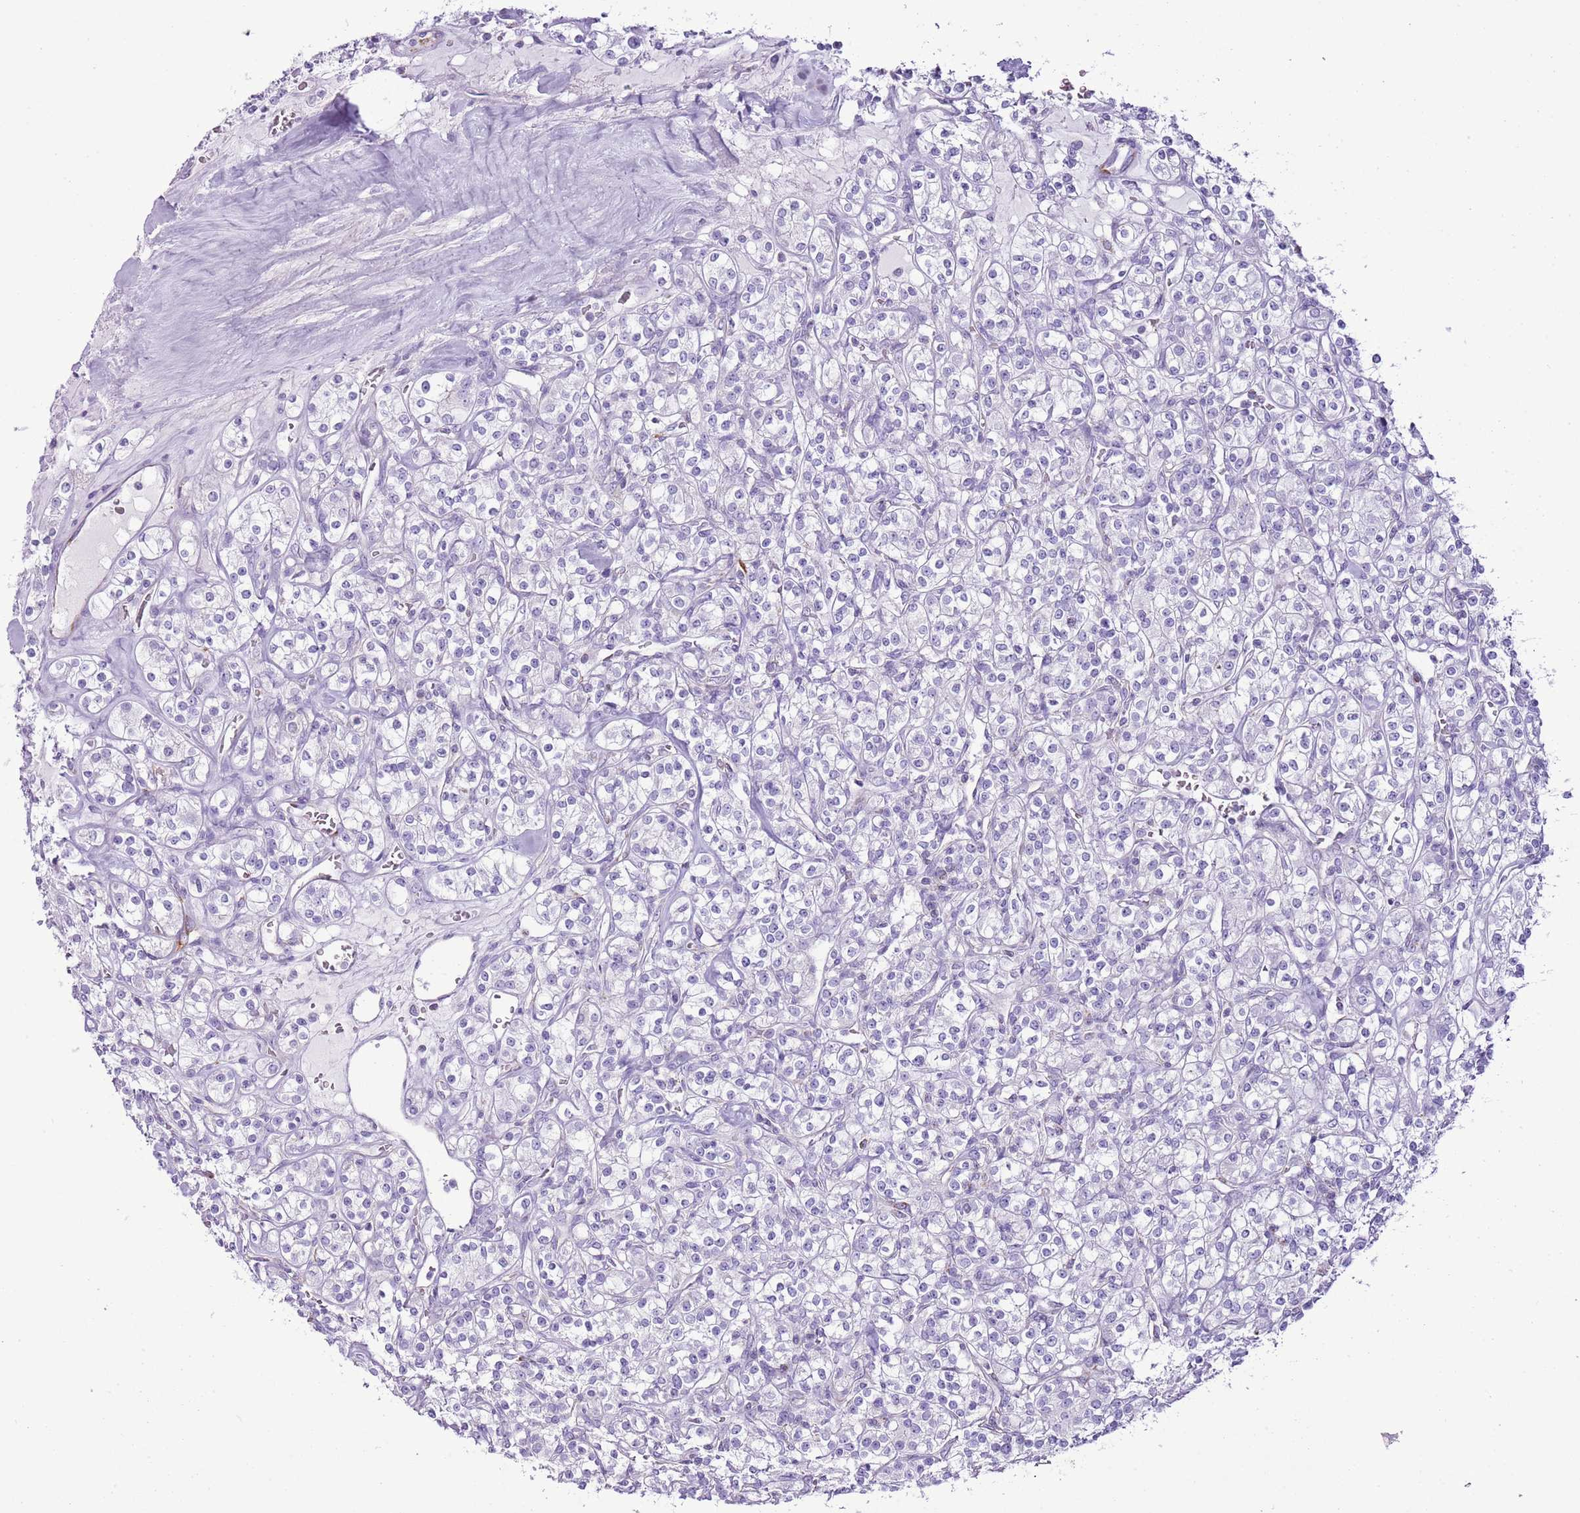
{"staining": {"intensity": "negative", "quantity": "none", "location": "none"}, "tissue": "renal cancer", "cell_type": "Tumor cells", "image_type": "cancer", "snomed": [{"axis": "morphology", "description": "Adenocarcinoma, NOS"}, {"axis": "topography", "description": "Kidney"}], "caption": "A histopathology image of human renal adenocarcinoma is negative for staining in tumor cells.", "gene": "SLC23A1", "patient": {"sex": "male", "age": 77}}